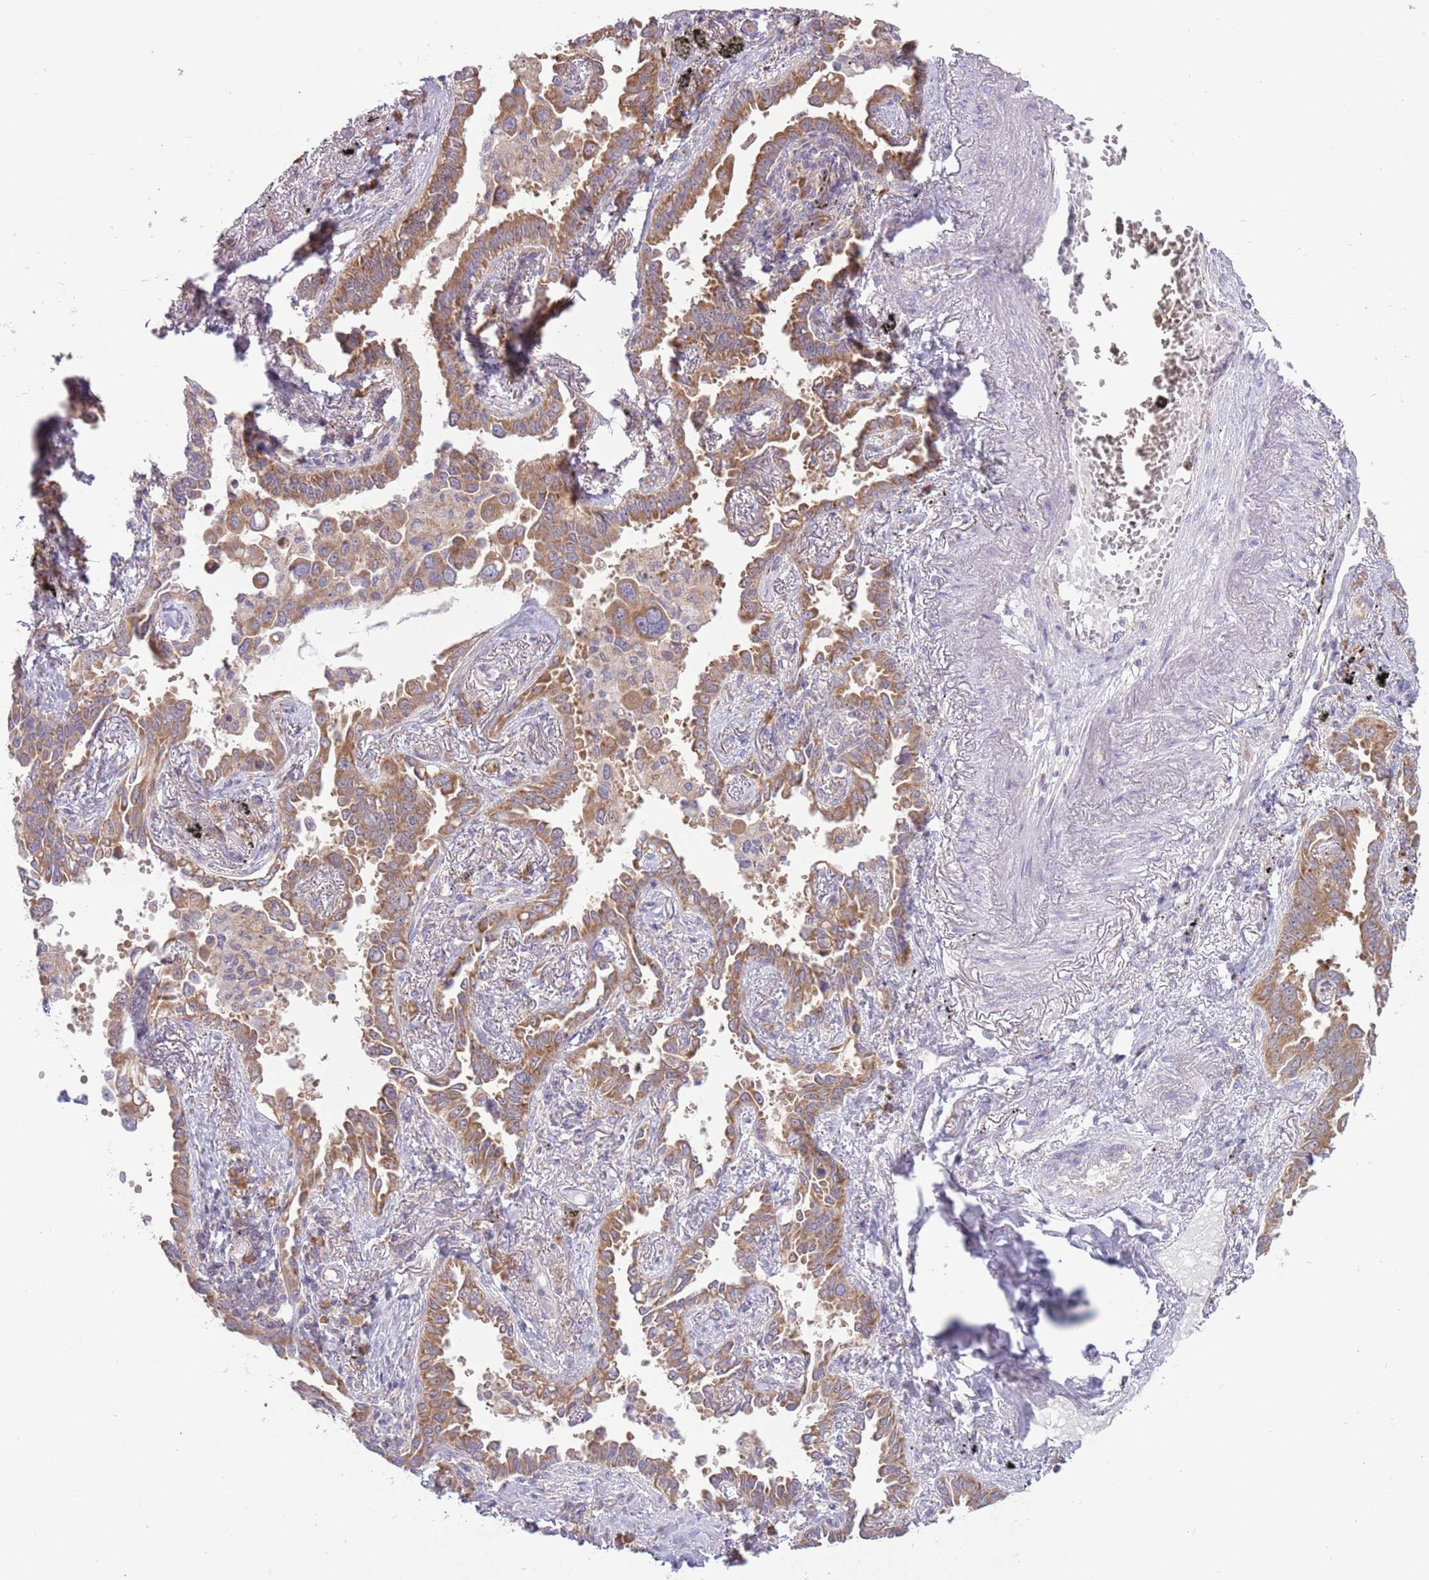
{"staining": {"intensity": "moderate", "quantity": ">75%", "location": "cytoplasmic/membranous"}, "tissue": "lung cancer", "cell_type": "Tumor cells", "image_type": "cancer", "snomed": [{"axis": "morphology", "description": "Adenocarcinoma, NOS"}, {"axis": "topography", "description": "Lung"}], "caption": "Lung cancer stained with immunohistochemistry (IHC) demonstrates moderate cytoplasmic/membranous expression in about >75% of tumor cells.", "gene": "RPL17-C18orf32", "patient": {"sex": "male", "age": 67}}